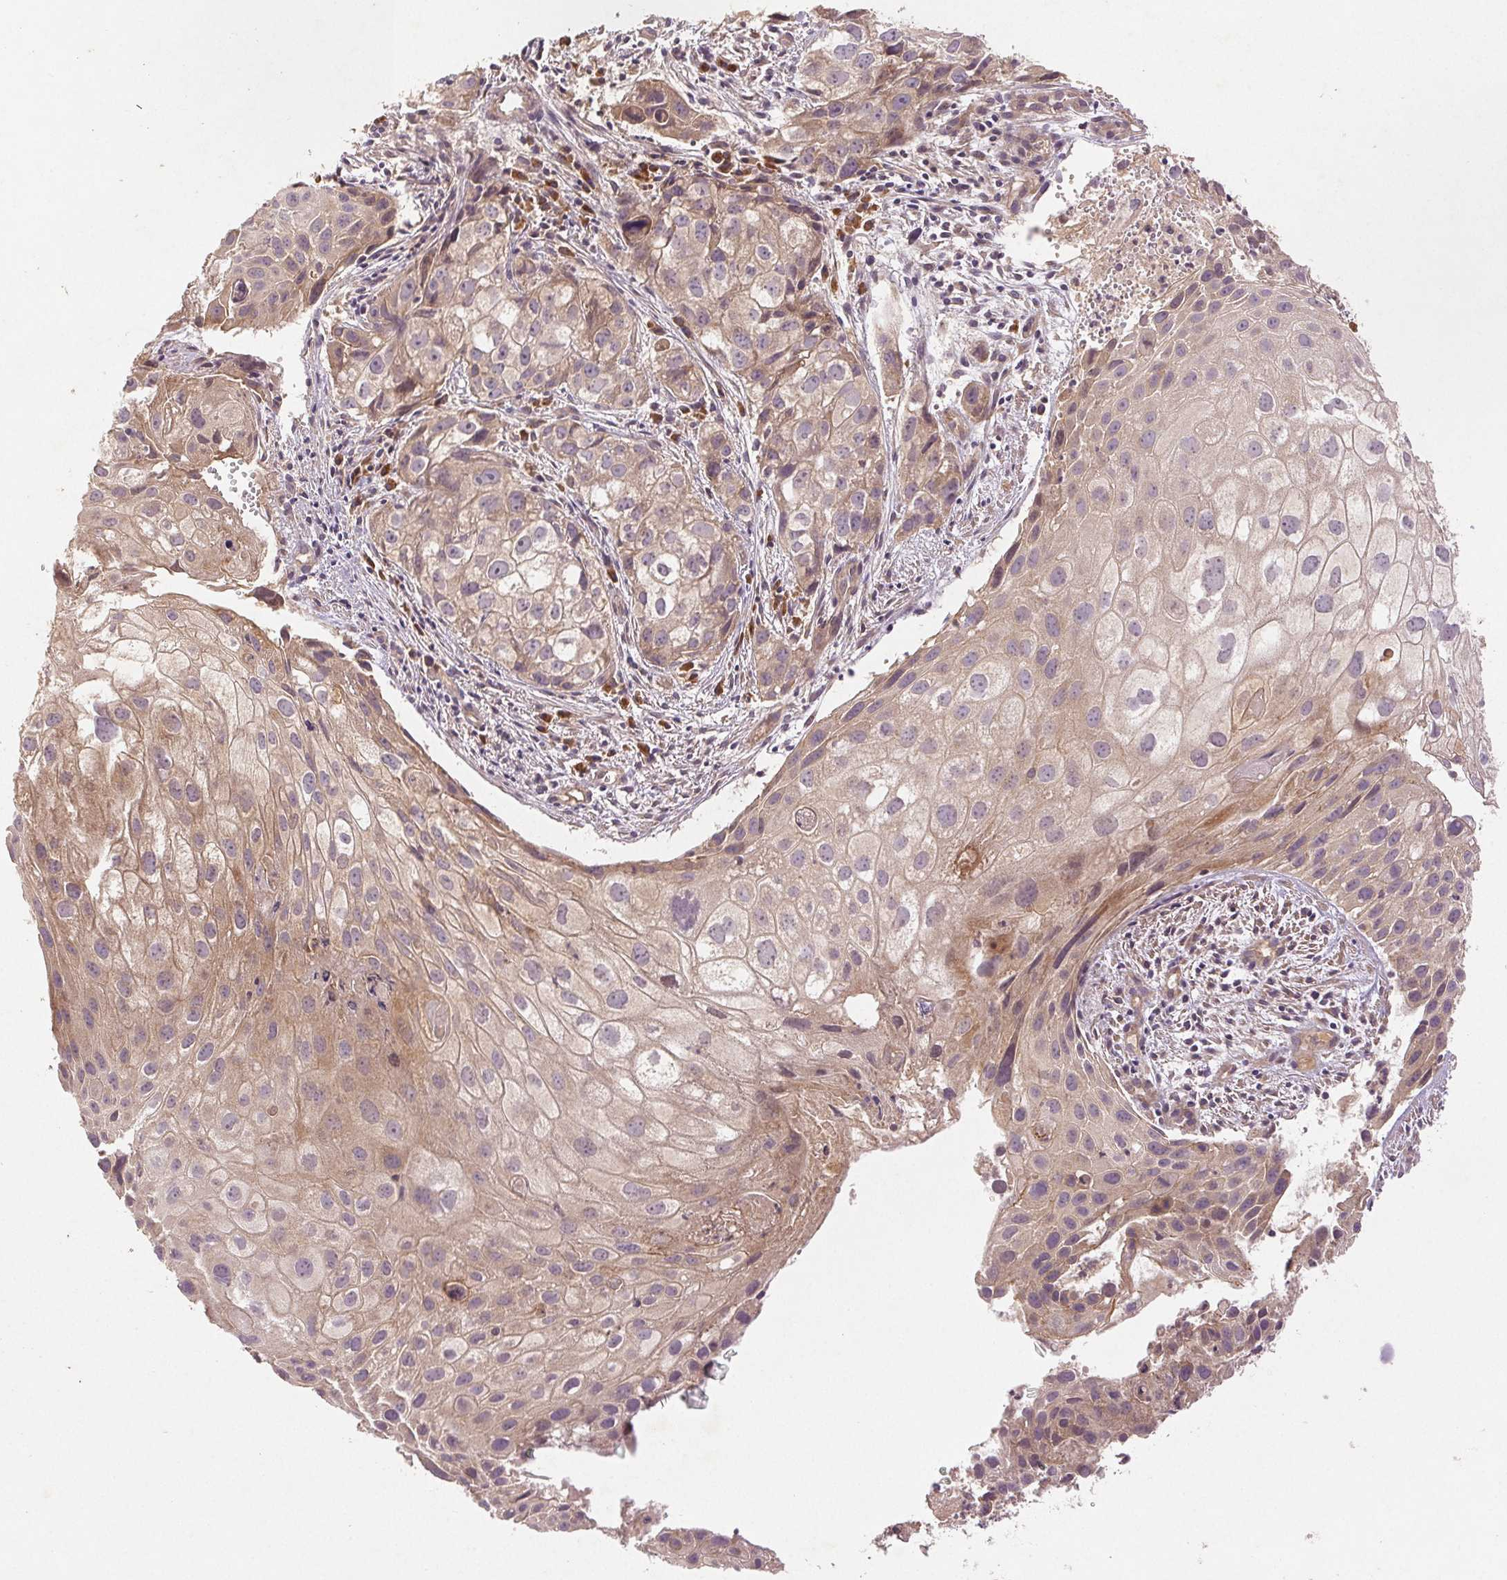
{"staining": {"intensity": "weak", "quantity": ">75%", "location": "cytoplasmic/membranous"}, "tissue": "cervical cancer", "cell_type": "Tumor cells", "image_type": "cancer", "snomed": [{"axis": "morphology", "description": "Squamous cell carcinoma, NOS"}, {"axis": "topography", "description": "Cervix"}], "caption": "A high-resolution photomicrograph shows immunohistochemistry (IHC) staining of cervical cancer (squamous cell carcinoma), which reveals weak cytoplasmic/membranous positivity in approximately >75% of tumor cells.", "gene": "YIF1B", "patient": {"sex": "female", "age": 53}}